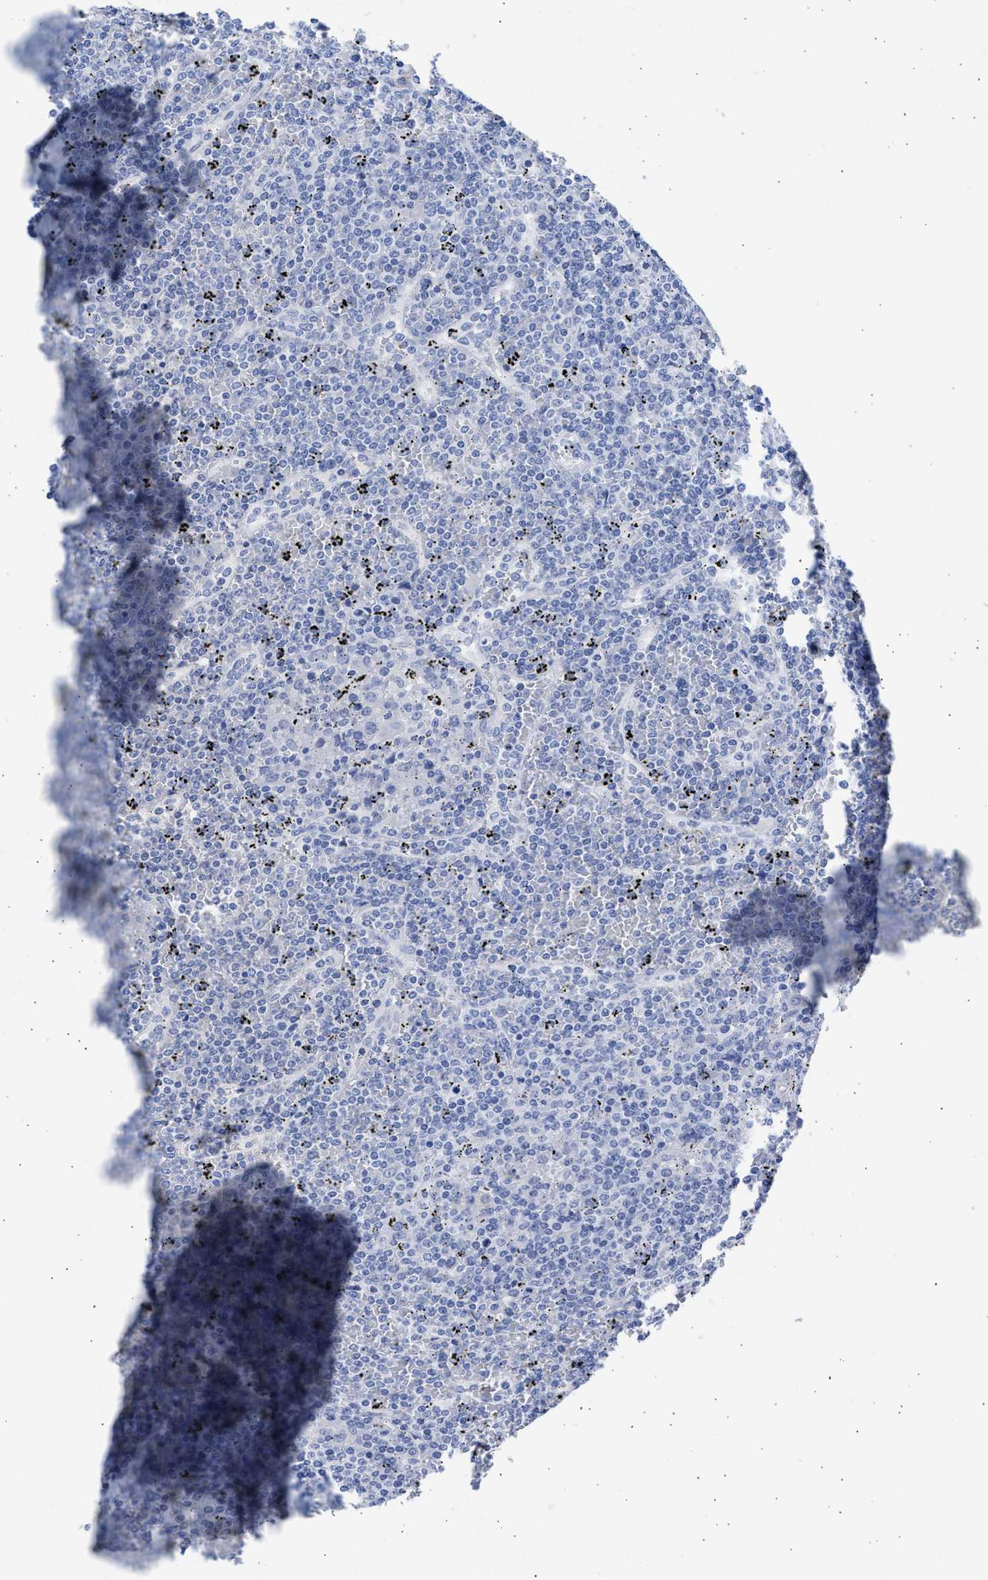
{"staining": {"intensity": "negative", "quantity": "none", "location": "none"}, "tissue": "lymphoma", "cell_type": "Tumor cells", "image_type": "cancer", "snomed": [{"axis": "morphology", "description": "Malignant lymphoma, non-Hodgkin's type, Low grade"}, {"axis": "topography", "description": "Spleen"}], "caption": "Human low-grade malignant lymphoma, non-Hodgkin's type stained for a protein using immunohistochemistry demonstrates no expression in tumor cells.", "gene": "NCAM1", "patient": {"sex": "female", "age": 19}}